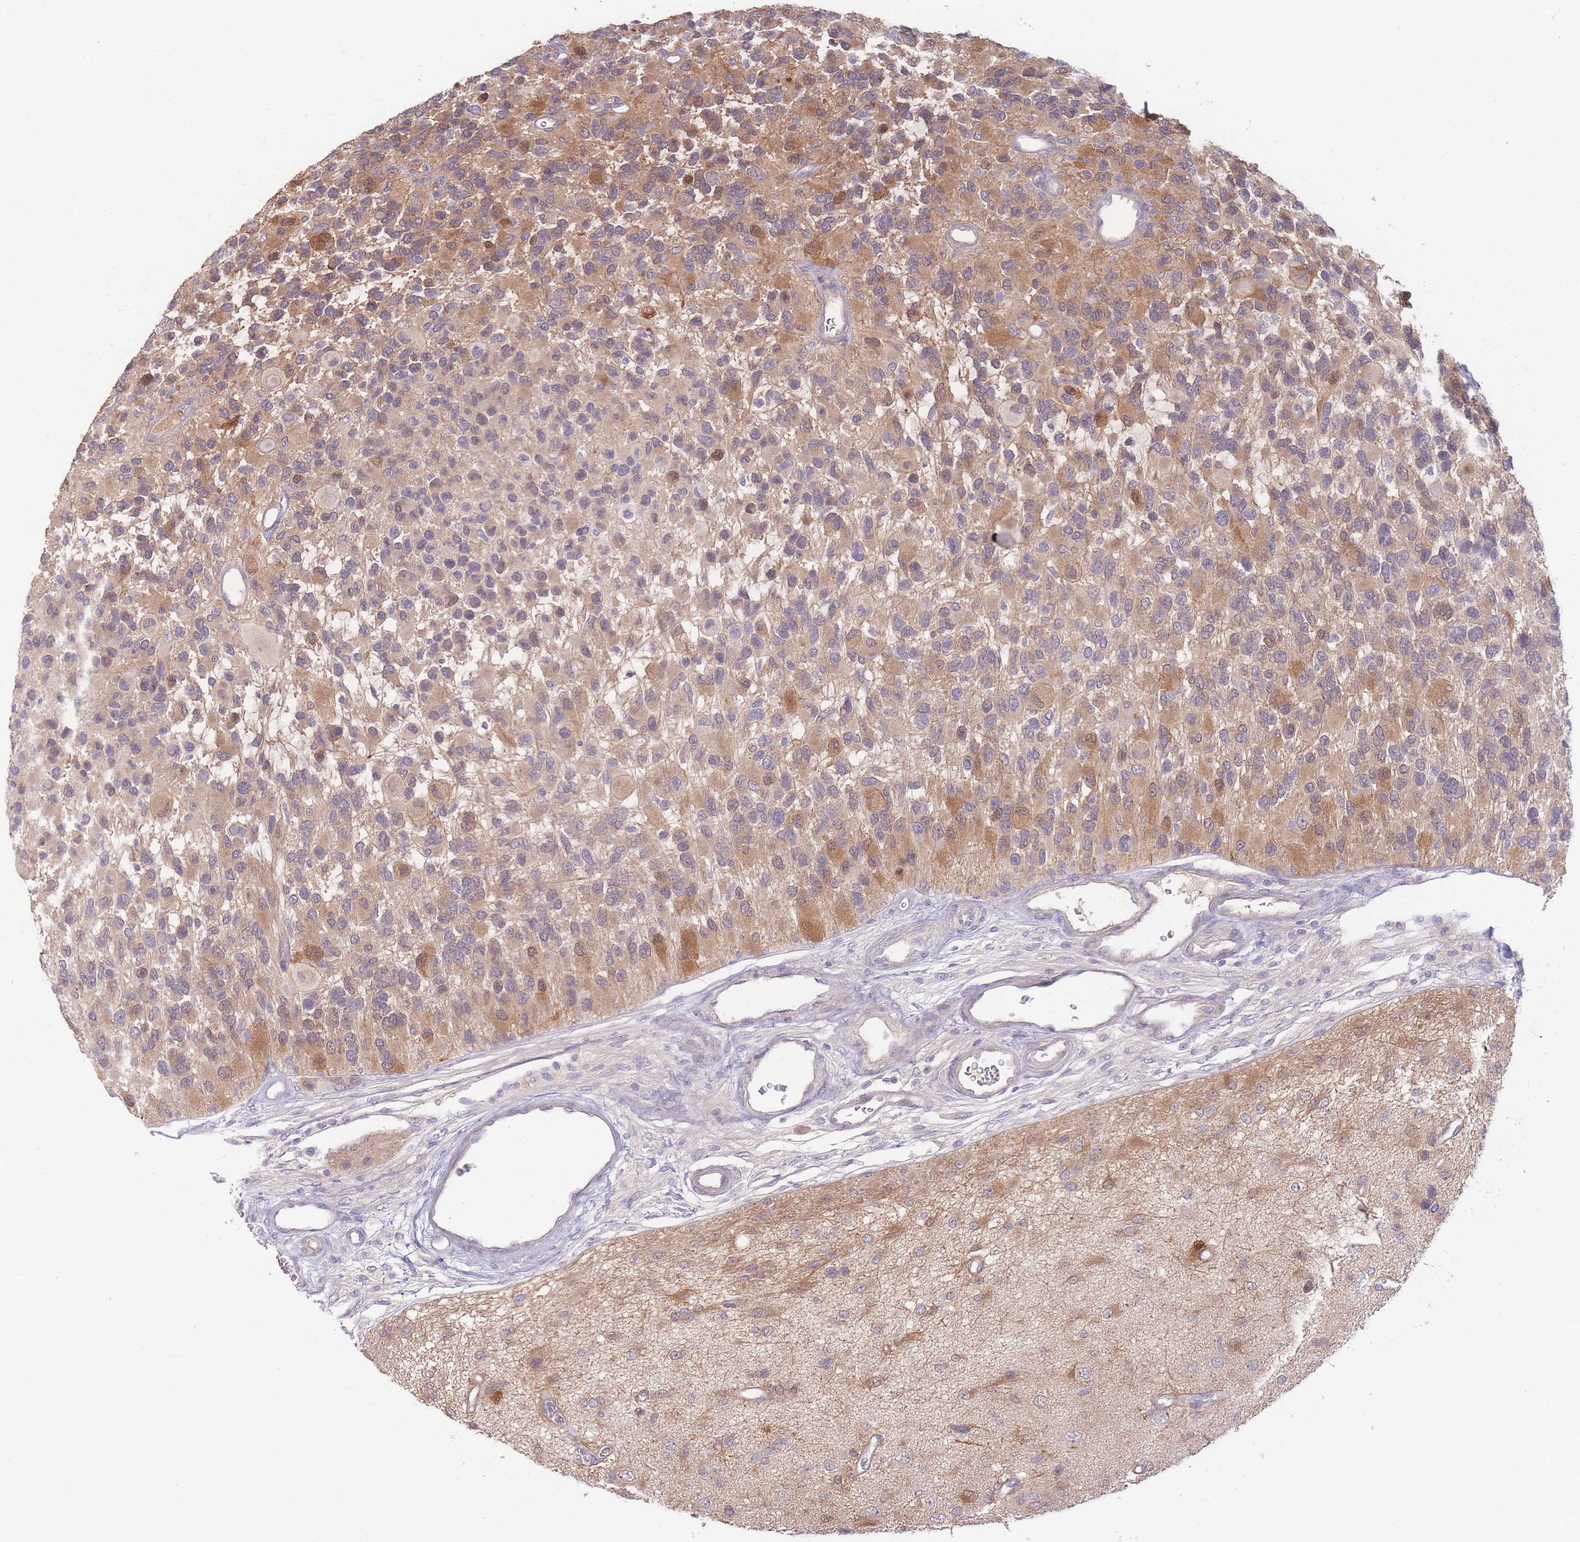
{"staining": {"intensity": "moderate", "quantity": "25%-75%", "location": "cytoplasmic/membranous"}, "tissue": "glioma", "cell_type": "Tumor cells", "image_type": "cancer", "snomed": [{"axis": "morphology", "description": "Glioma, malignant, High grade"}, {"axis": "topography", "description": "Brain"}], "caption": "IHC (DAB) staining of human glioma exhibits moderate cytoplasmic/membranous protein positivity in approximately 25%-75% of tumor cells.", "gene": "SPHKAP", "patient": {"sex": "male", "age": 77}}